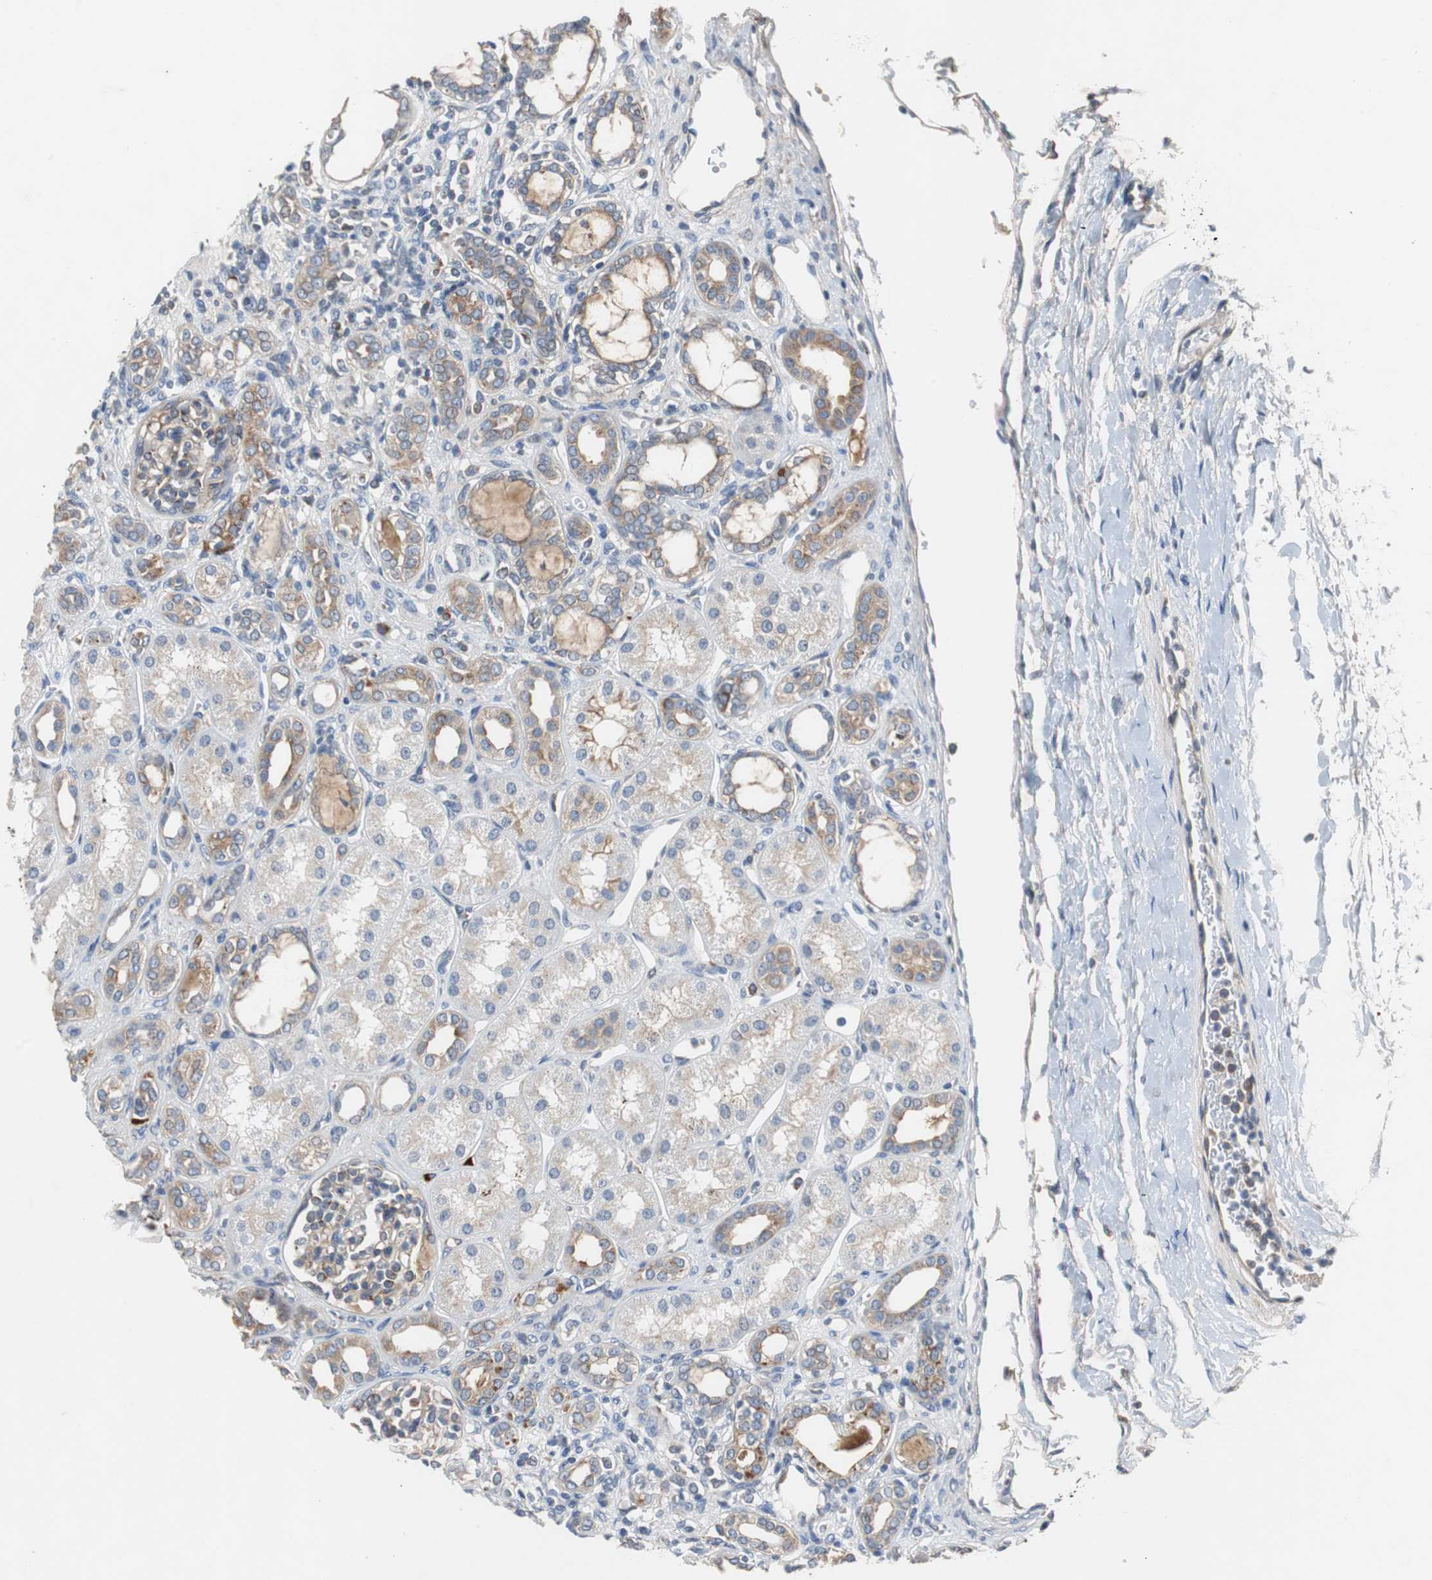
{"staining": {"intensity": "moderate", "quantity": "25%-75%", "location": "cytoplasmic/membranous"}, "tissue": "kidney", "cell_type": "Cells in glomeruli", "image_type": "normal", "snomed": [{"axis": "morphology", "description": "Normal tissue, NOS"}, {"axis": "topography", "description": "Kidney"}], "caption": "Immunohistochemical staining of benign kidney shows 25%-75% levels of moderate cytoplasmic/membranous protein positivity in about 25%-75% of cells in glomeruli.", "gene": "SORT1", "patient": {"sex": "male", "age": 7}}